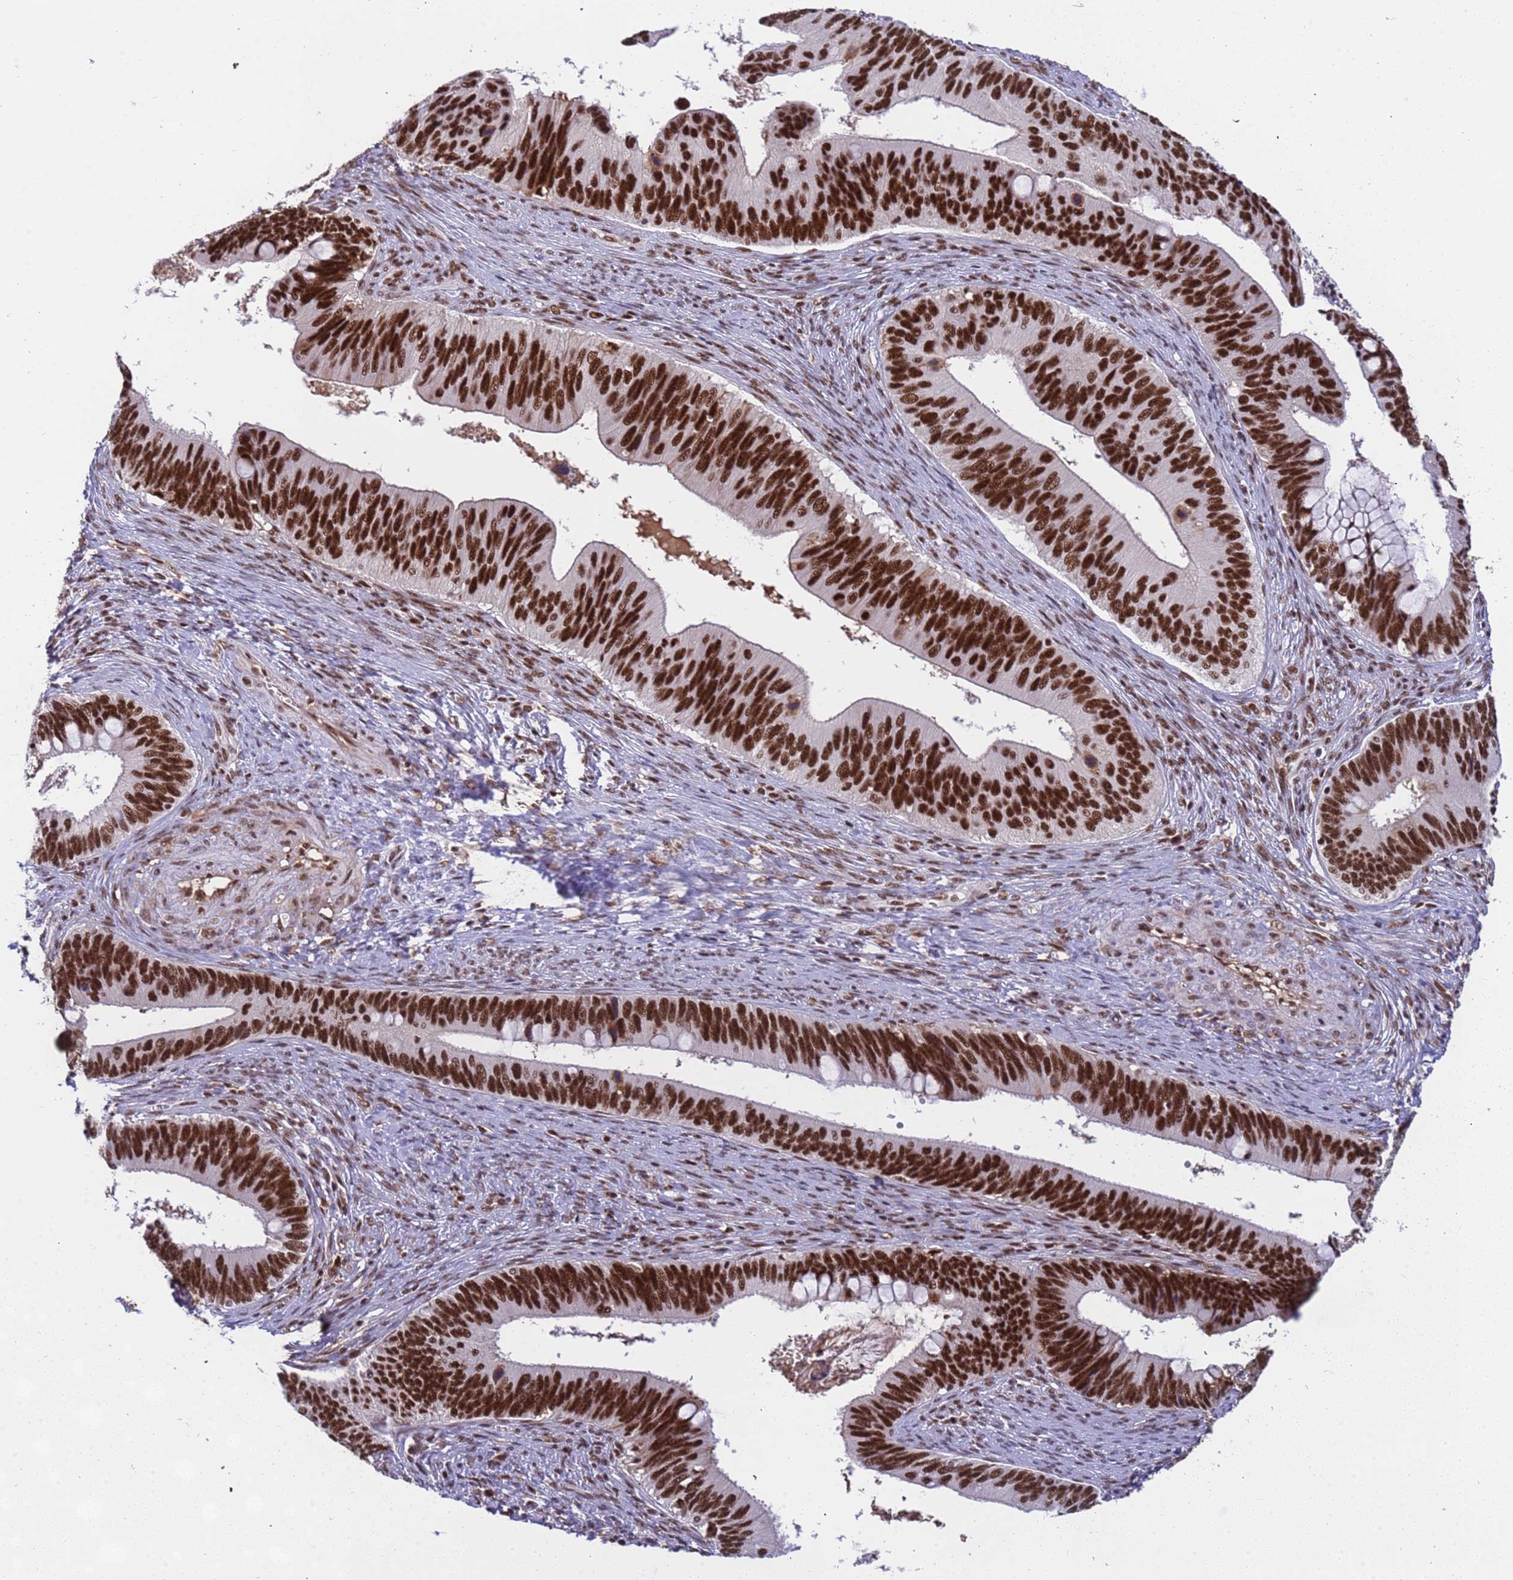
{"staining": {"intensity": "strong", "quantity": ">75%", "location": "nuclear"}, "tissue": "cervical cancer", "cell_type": "Tumor cells", "image_type": "cancer", "snomed": [{"axis": "morphology", "description": "Adenocarcinoma, NOS"}, {"axis": "topography", "description": "Cervix"}], "caption": "Immunohistochemical staining of cervical cancer (adenocarcinoma) exhibits strong nuclear protein positivity in about >75% of tumor cells.", "gene": "SRRT", "patient": {"sex": "female", "age": 42}}